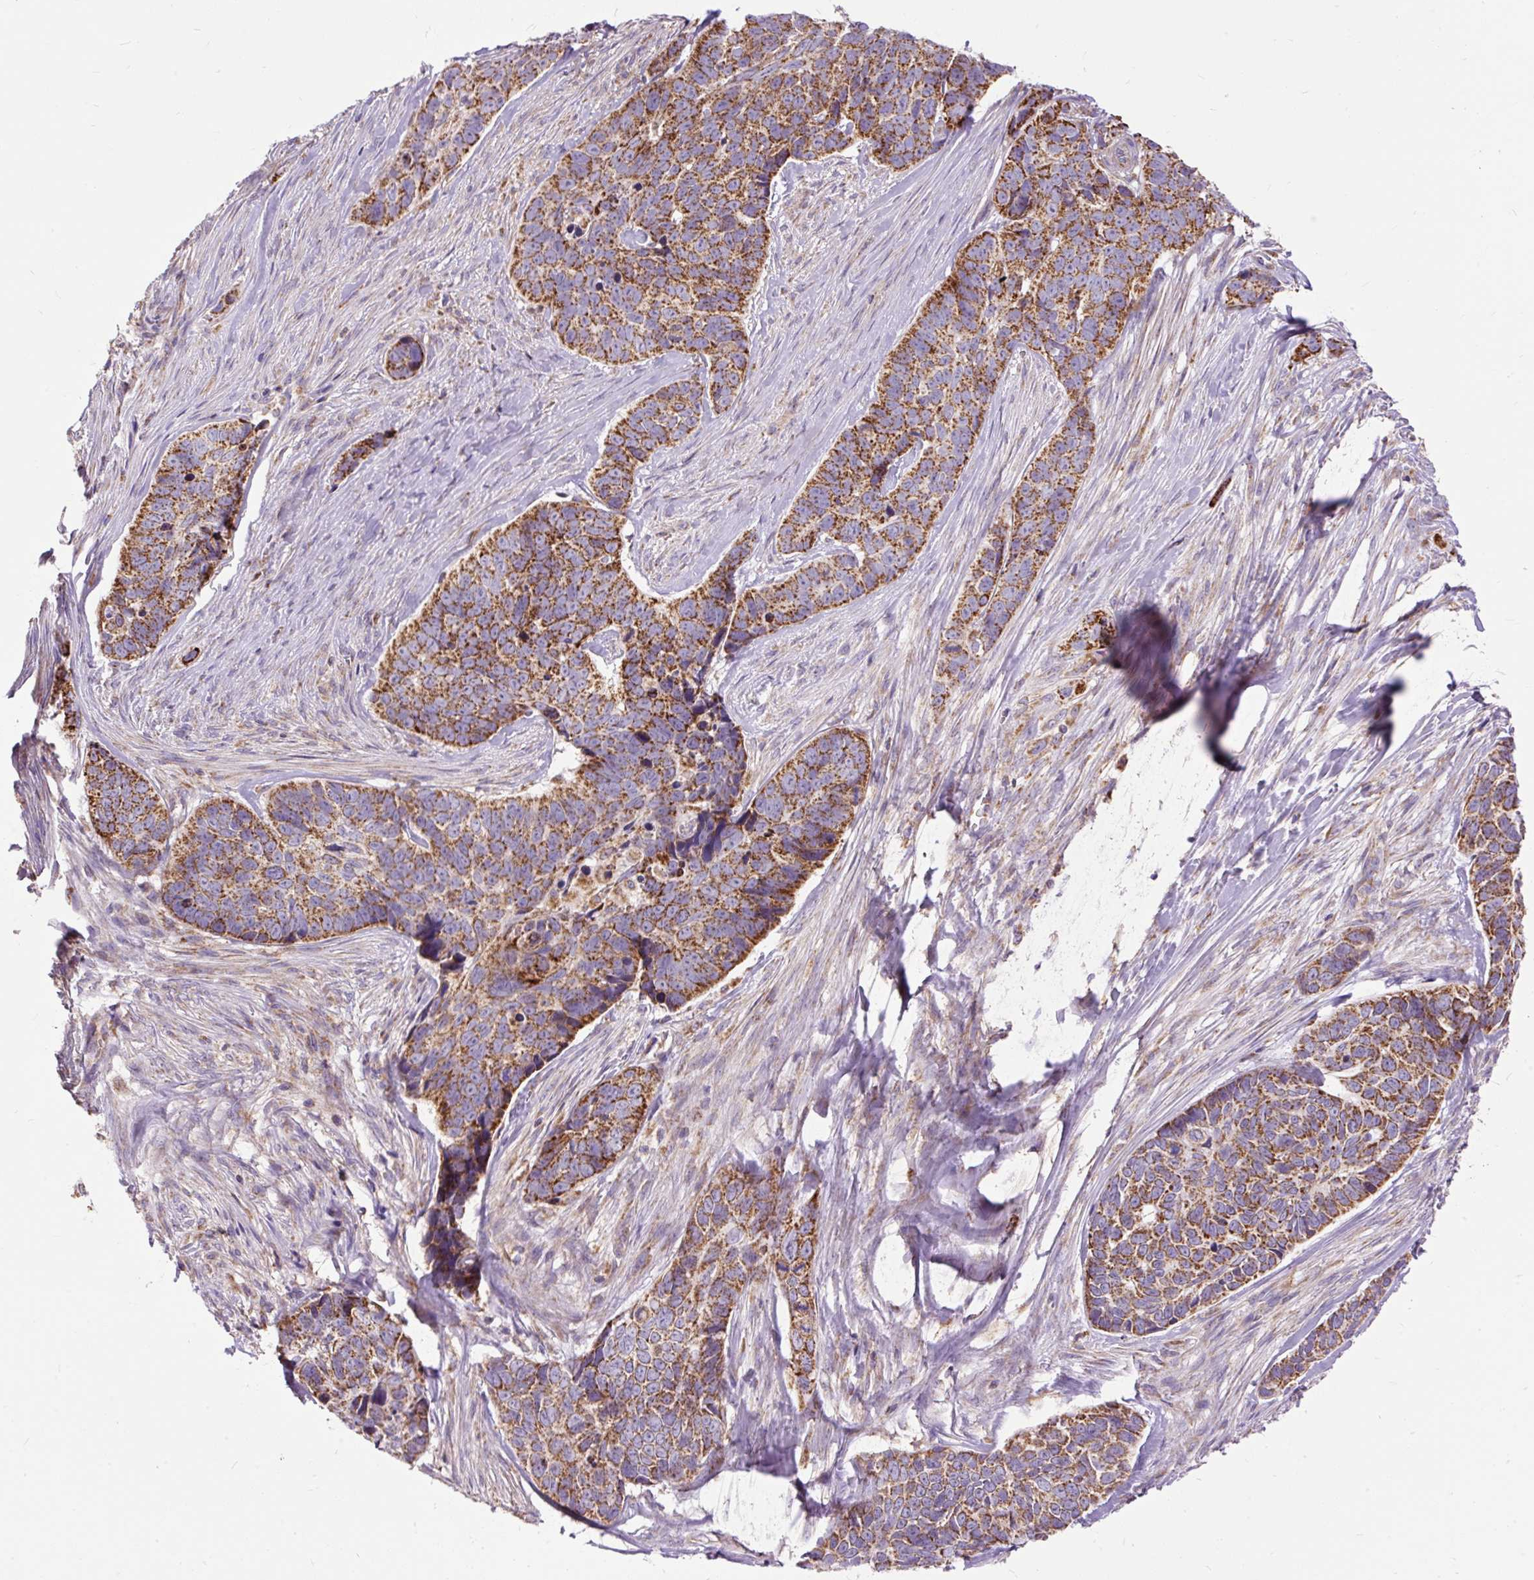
{"staining": {"intensity": "moderate", "quantity": ">75%", "location": "cytoplasmic/membranous"}, "tissue": "skin cancer", "cell_type": "Tumor cells", "image_type": "cancer", "snomed": [{"axis": "morphology", "description": "Basal cell carcinoma"}, {"axis": "topography", "description": "Skin"}], "caption": "Moderate cytoplasmic/membranous expression for a protein is present in approximately >75% of tumor cells of skin basal cell carcinoma using IHC.", "gene": "TOMM40", "patient": {"sex": "female", "age": 82}}